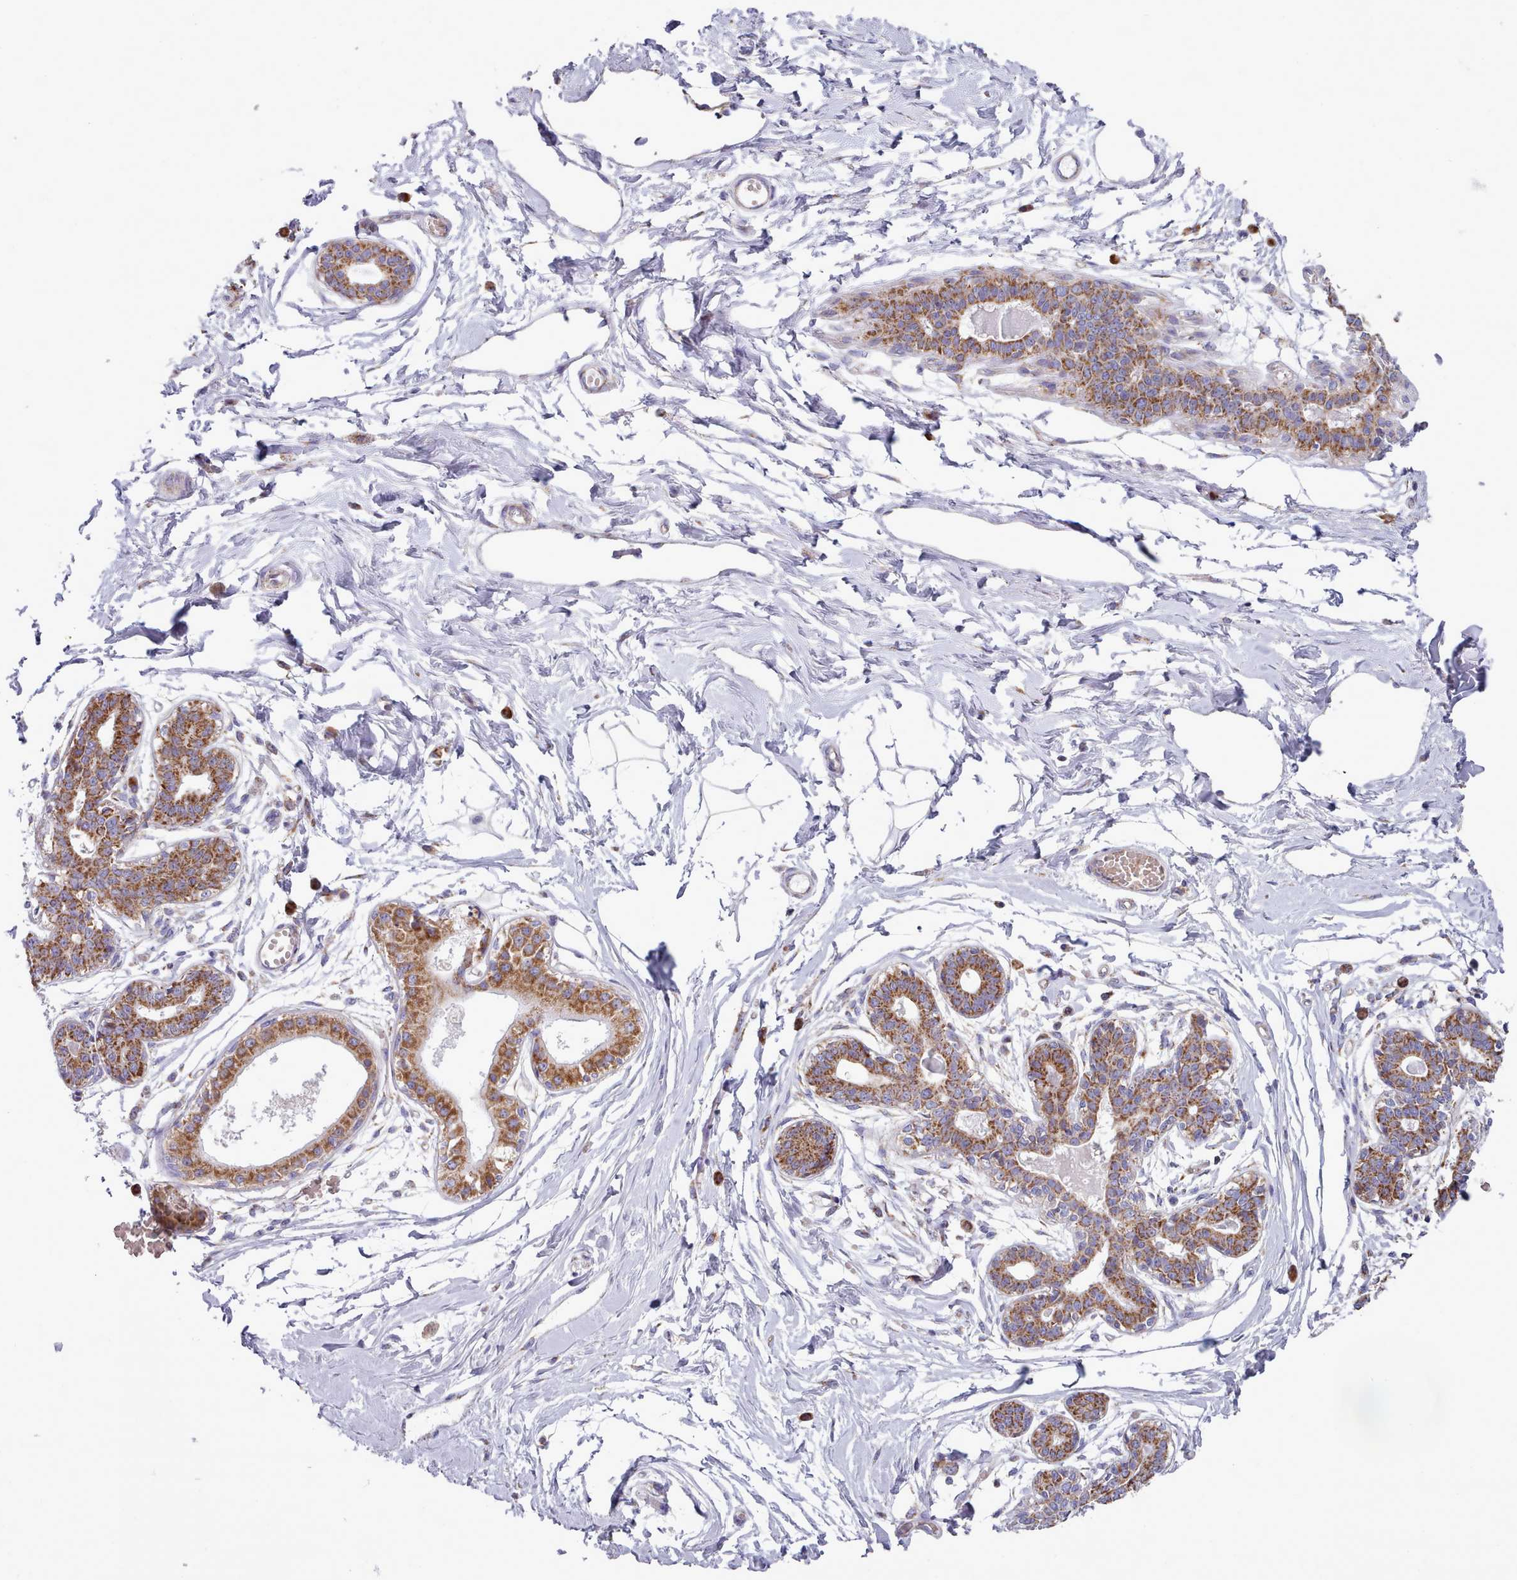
{"staining": {"intensity": "negative", "quantity": "none", "location": "none"}, "tissue": "breast", "cell_type": "Adipocytes", "image_type": "normal", "snomed": [{"axis": "morphology", "description": "Normal tissue, NOS"}, {"axis": "topography", "description": "Breast"}], "caption": "Adipocytes are negative for brown protein staining in normal breast. (DAB IHC, high magnification).", "gene": "SRP54", "patient": {"sex": "female", "age": 45}}